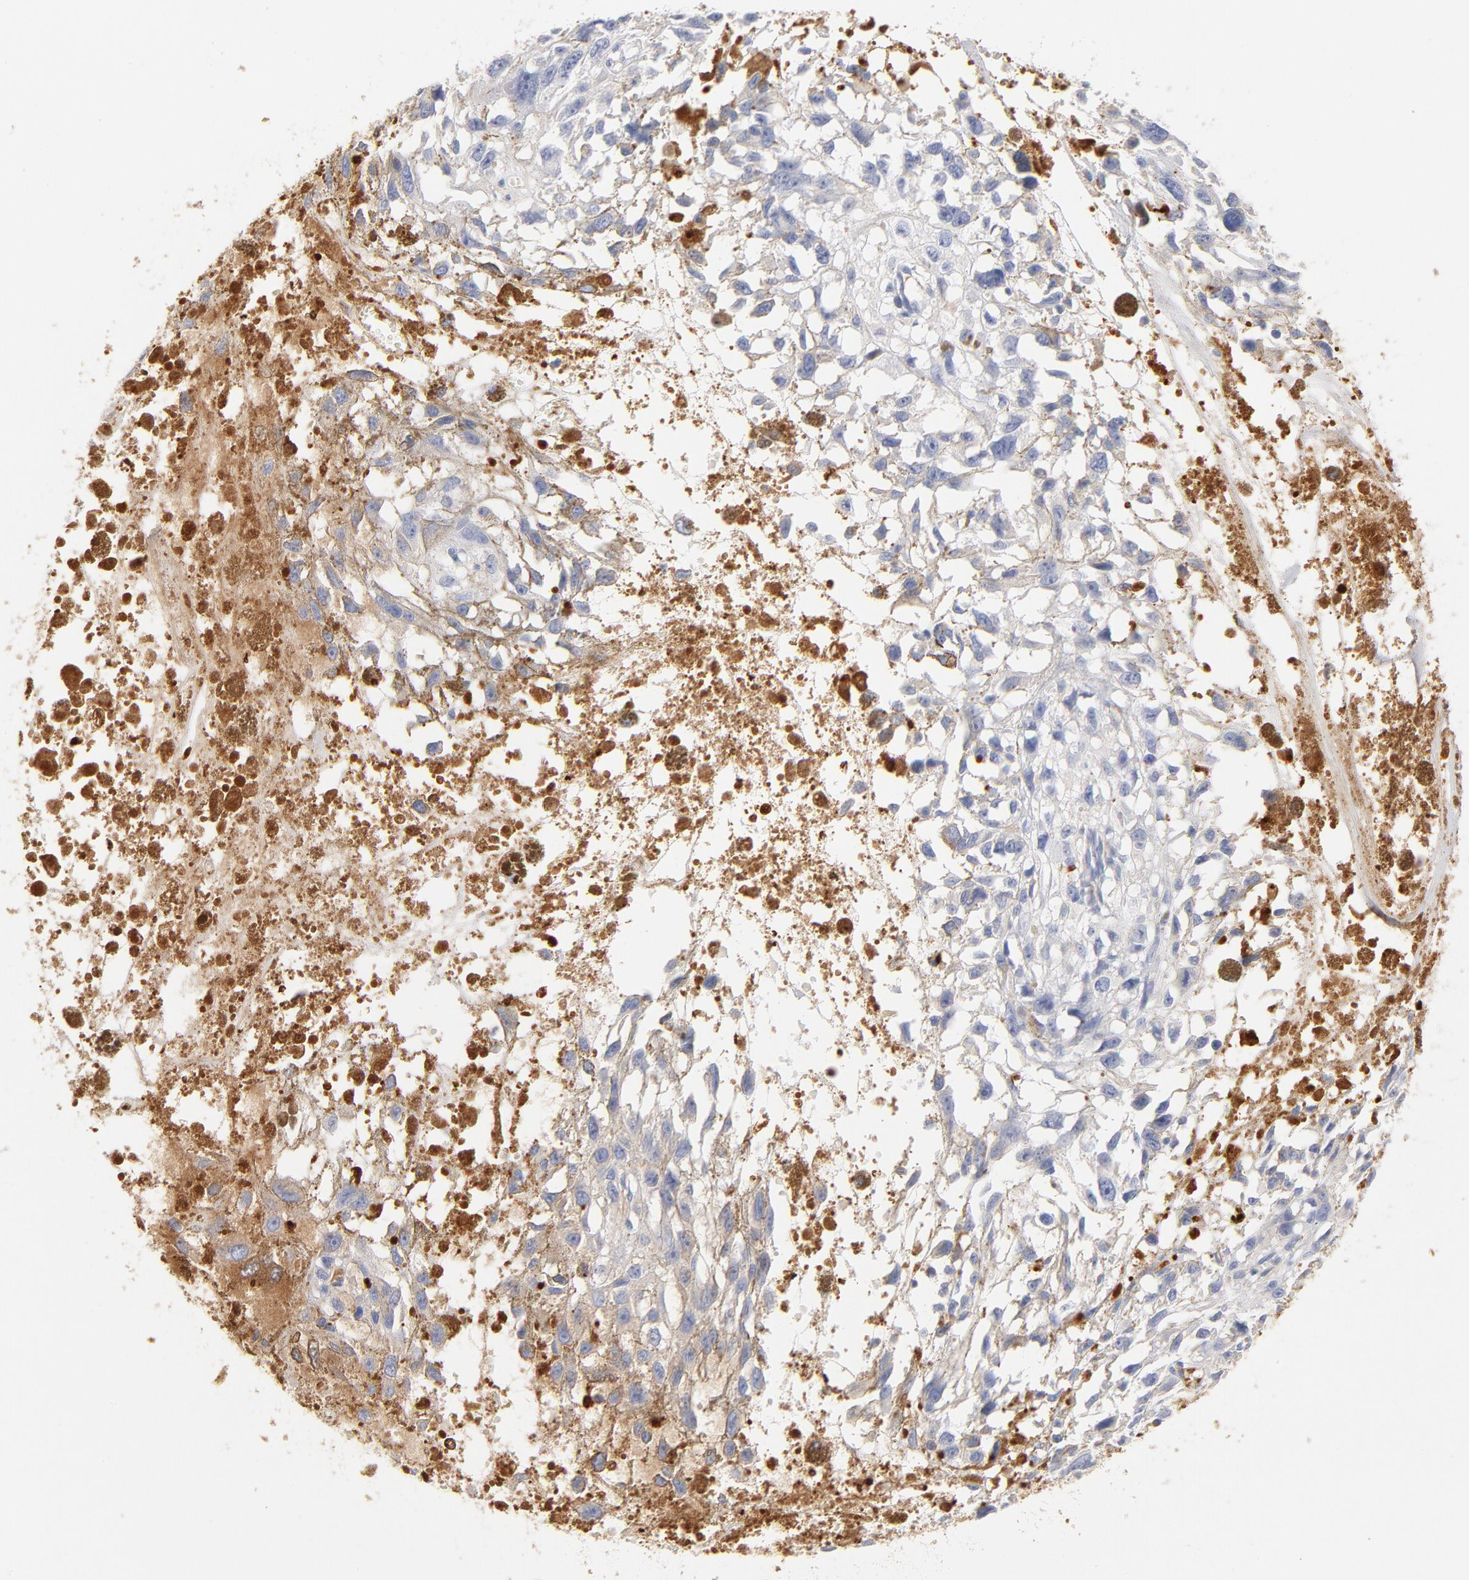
{"staining": {"intensity": "negative", "quantity": "none", "location": "none"}, "tissue": "melanoma", "cell_type": "Tumor cells", "image_type": "cancer", "snomed": [{"axis": "morphology", "description": "Malignant melanoma, Metastatic site"}, {"axis": "topography", "description": "Lymph node"}], "caption": "Tumor cells show no significant positivity in malignant melanoma (metastatic site).", "gene": "PLAT", "patient": {"sex": "male", "age": 59}}